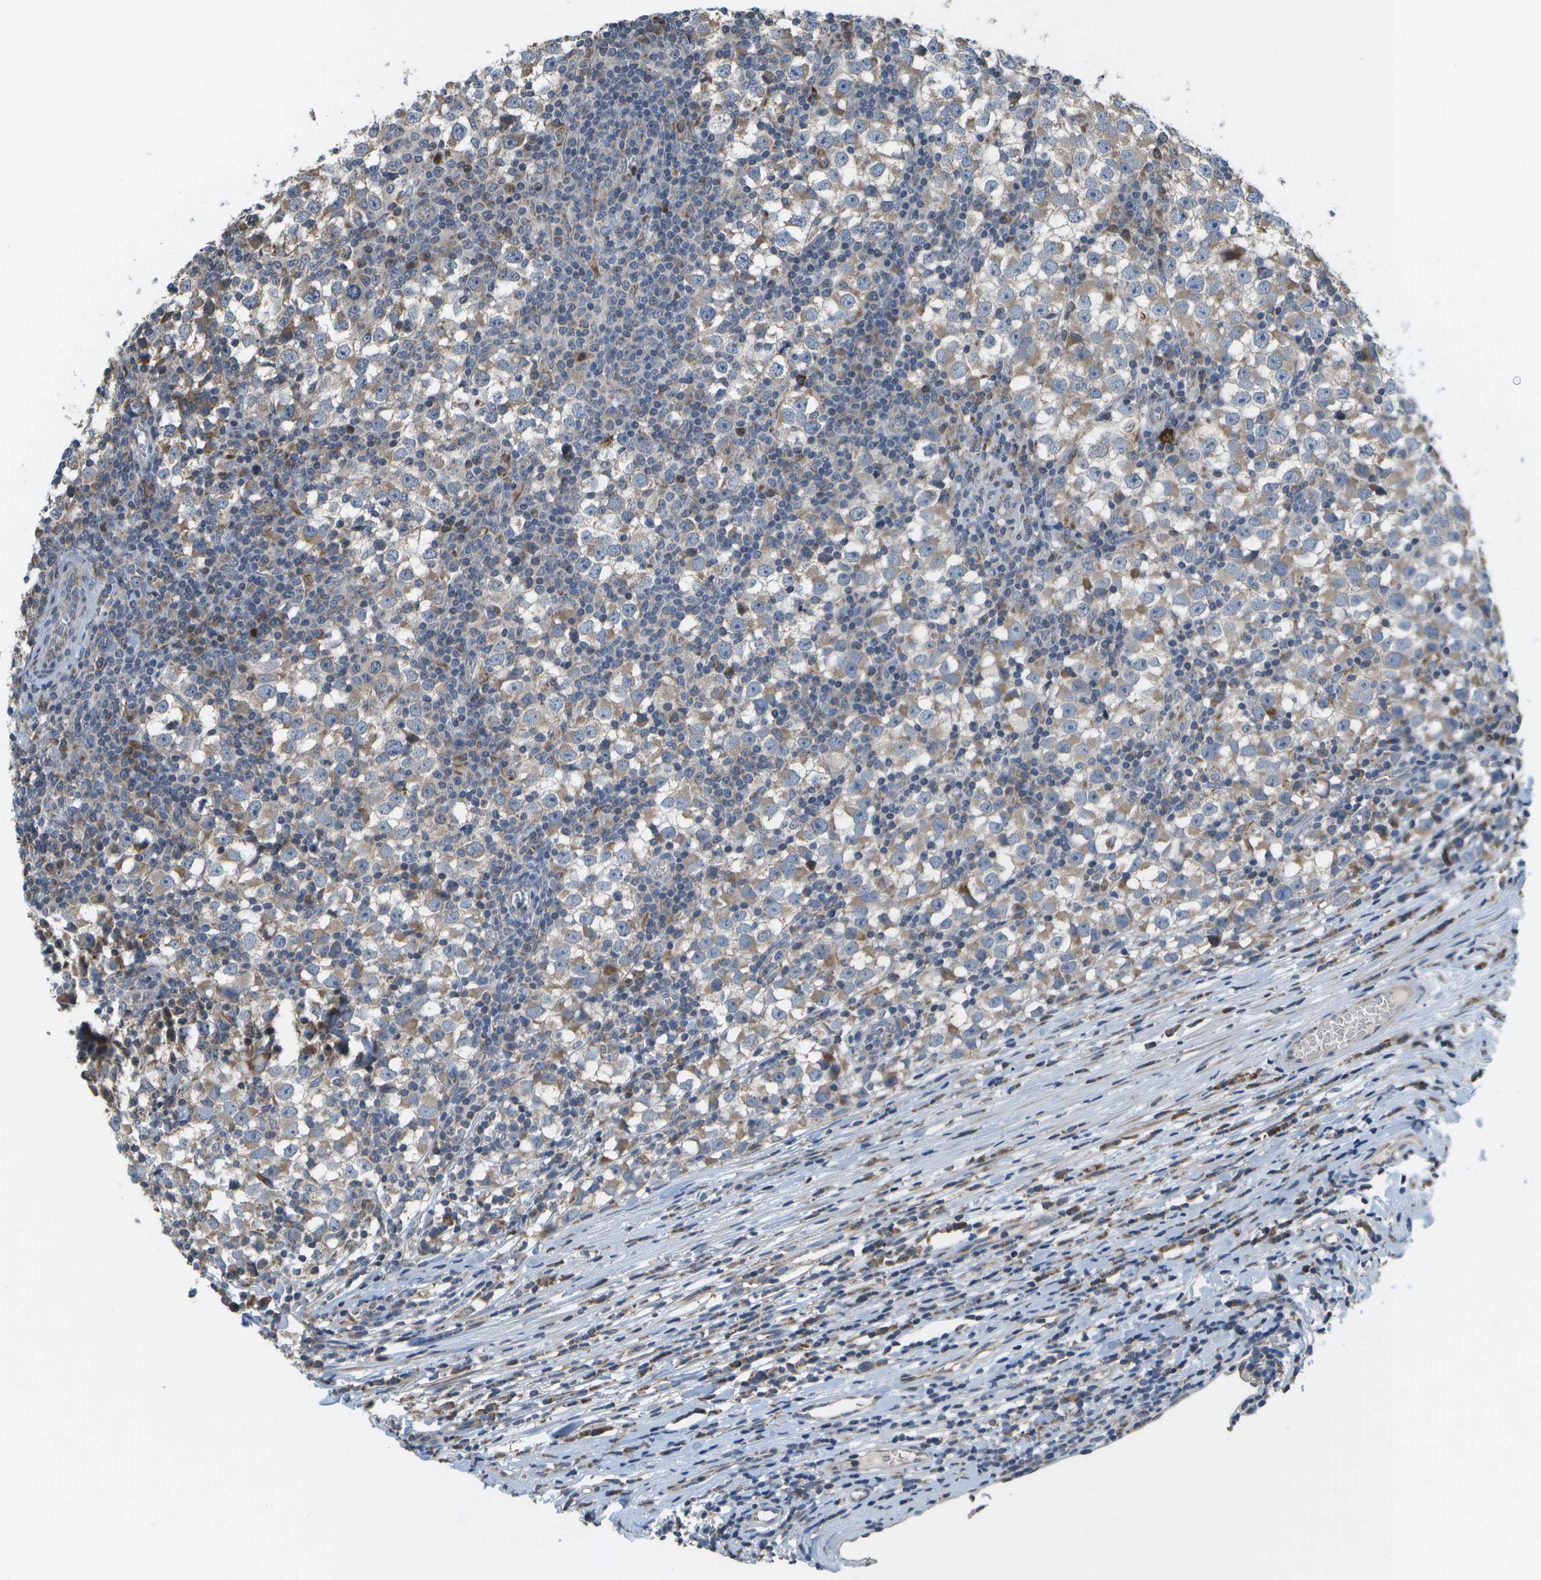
{"staining": {"intensity": "moderate", "quantity": ">75%", "location": "cytoplasmic/membranous"}, "tissue": "testis cancer", "cell_type": "Tumor cells", "image_type": "cancer", "snomed": [{"axis": "morphology", "description": "Seminoma, NOS"}, {"axis": "topography", "description": "Testis"}], "caption": "Immunohistochemistry of human seminoma (testis) displays medium levels of moderate cytoplasmic/membranous positivity in about >75% of tumor cells.", "gene": "HADHA", "patient": {"sex": "male", "age": 65}}